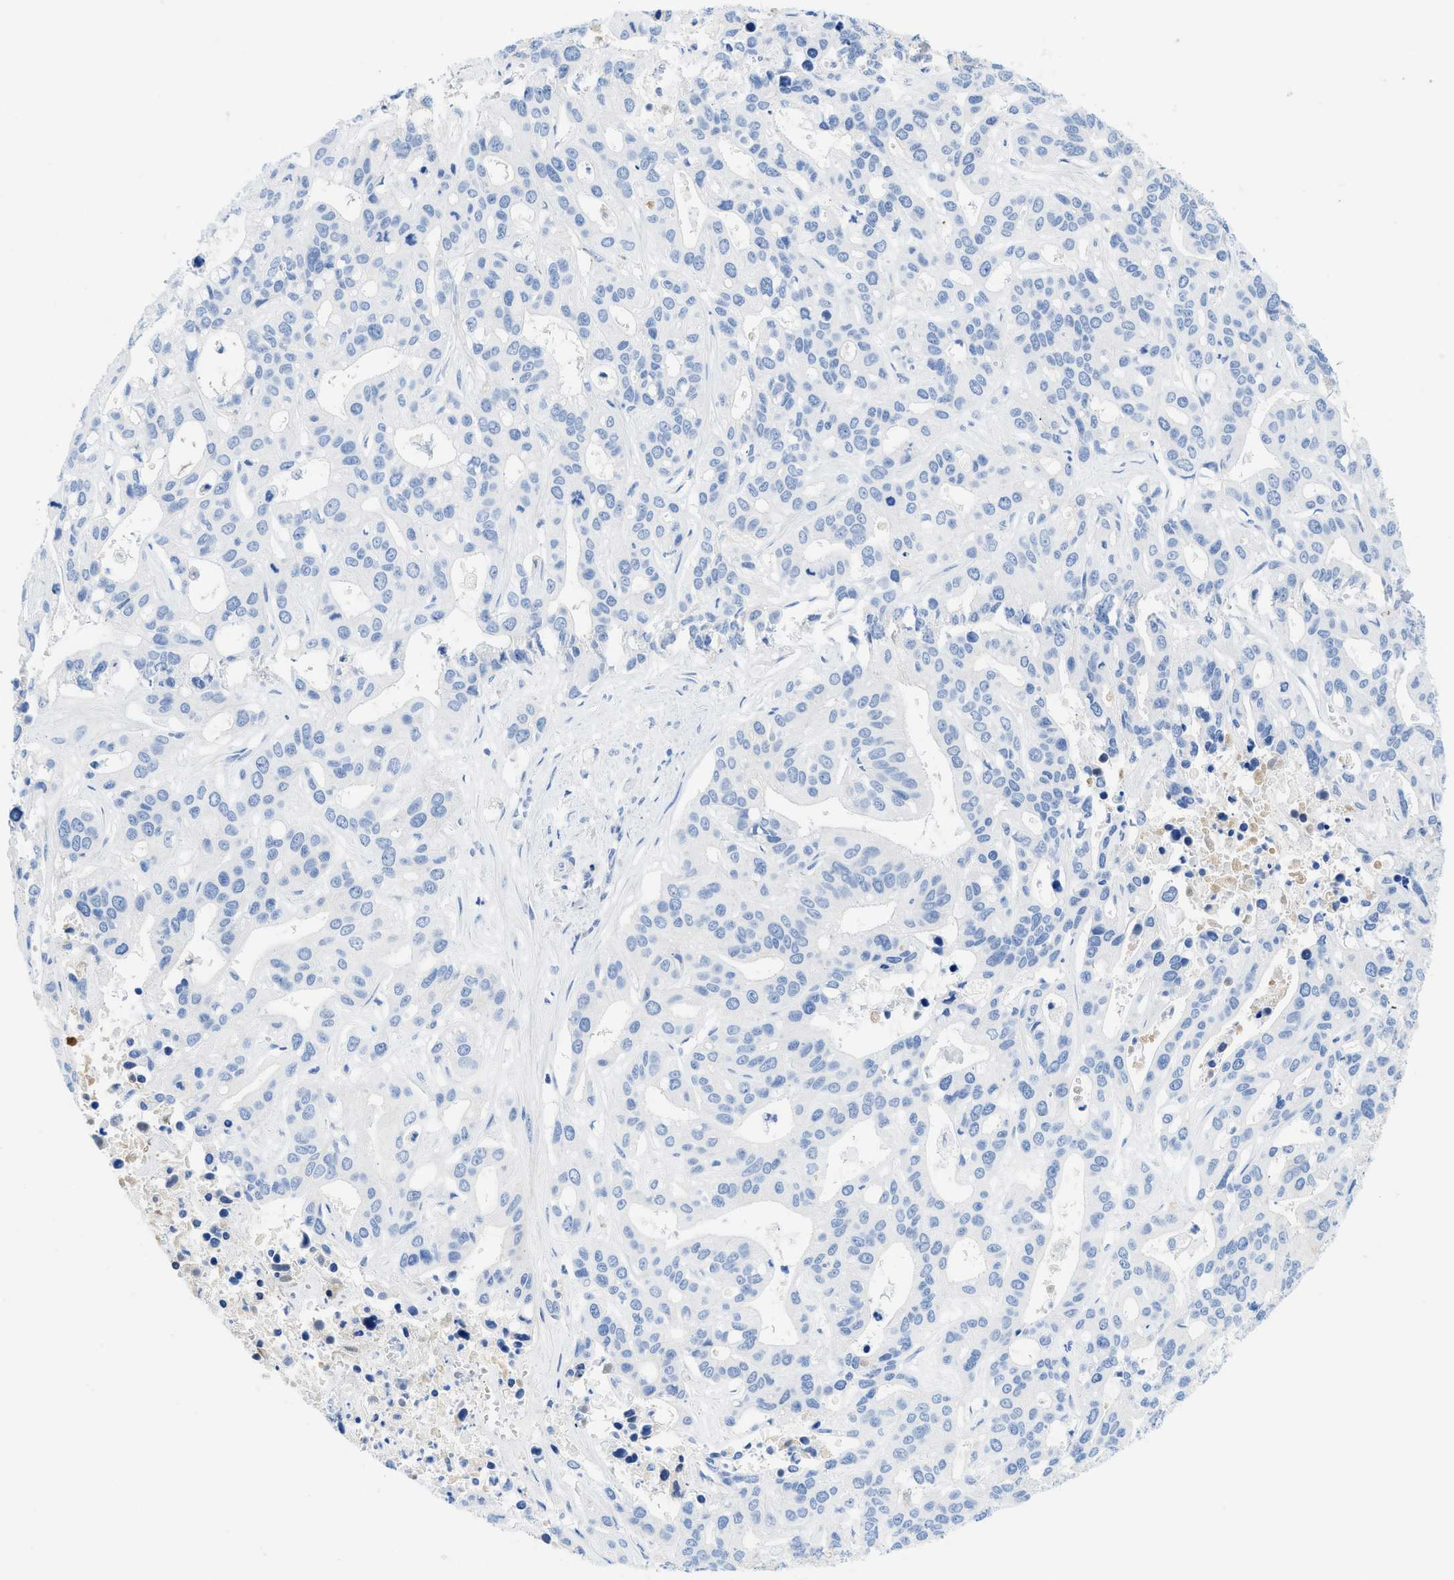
{"staining": {"intensity": "negative", "quantity": "none", "location": "none"}, "tissue": "liver cancer", "cell_type": "Tumor cells", "image_type": "cancer", "snomed": [{"axis": "morphology", "description": "Cholangiocarcinoma"}, {"axis": "topography", "description": "Liver"}], "caption": "High power microscopy photomicrograph of an immunohistochemistry (IHC) photomicrograph of cholangiocarcinoma (liver), revealing no significant staining in tumor cells.", "gene": "COL3A1", "patient": {"sex": "female", "age": 65}}